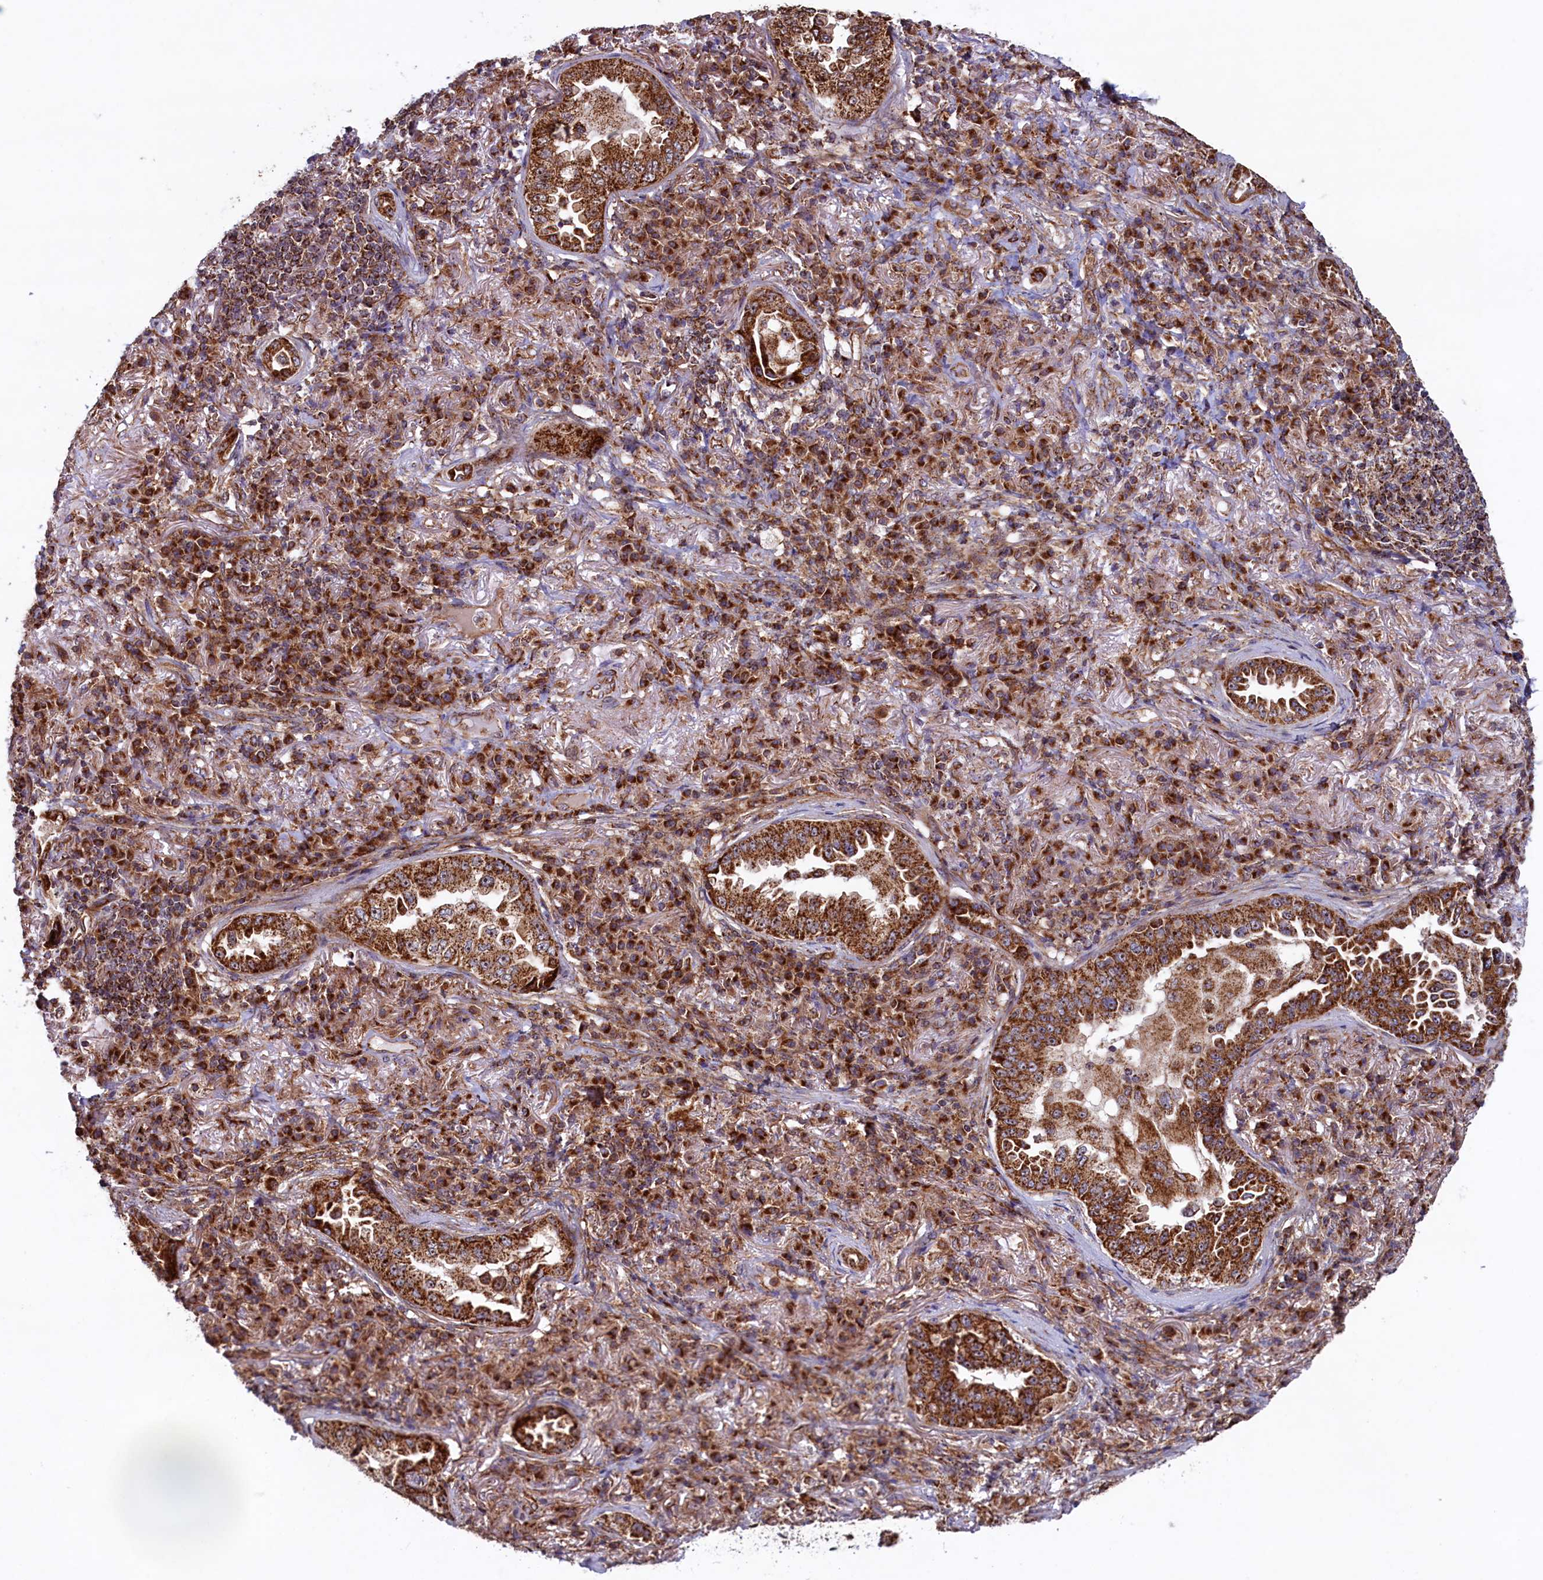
{"staining": {"intensity": "strong", "quantity": ">75%", "location": "cytoplasmic/membranous"}, "tissue": "lung cancer", "cell_type": "Tumor cells", "image_type": "cancer", "snomed": [{"axis": "morphology", "description": "Adenocarcinoma, NOS"}, {"axis": "topography", "description": "Lung"}], "caption": "DAB immunohistochemical staining of human adenocarcinoma (lung) exhibits strong cytoplasmic/membranous protein expression in about >75% of tumor cells.", "gene": "UBE3B", "patient": {"sex": "female", "age": 69}}